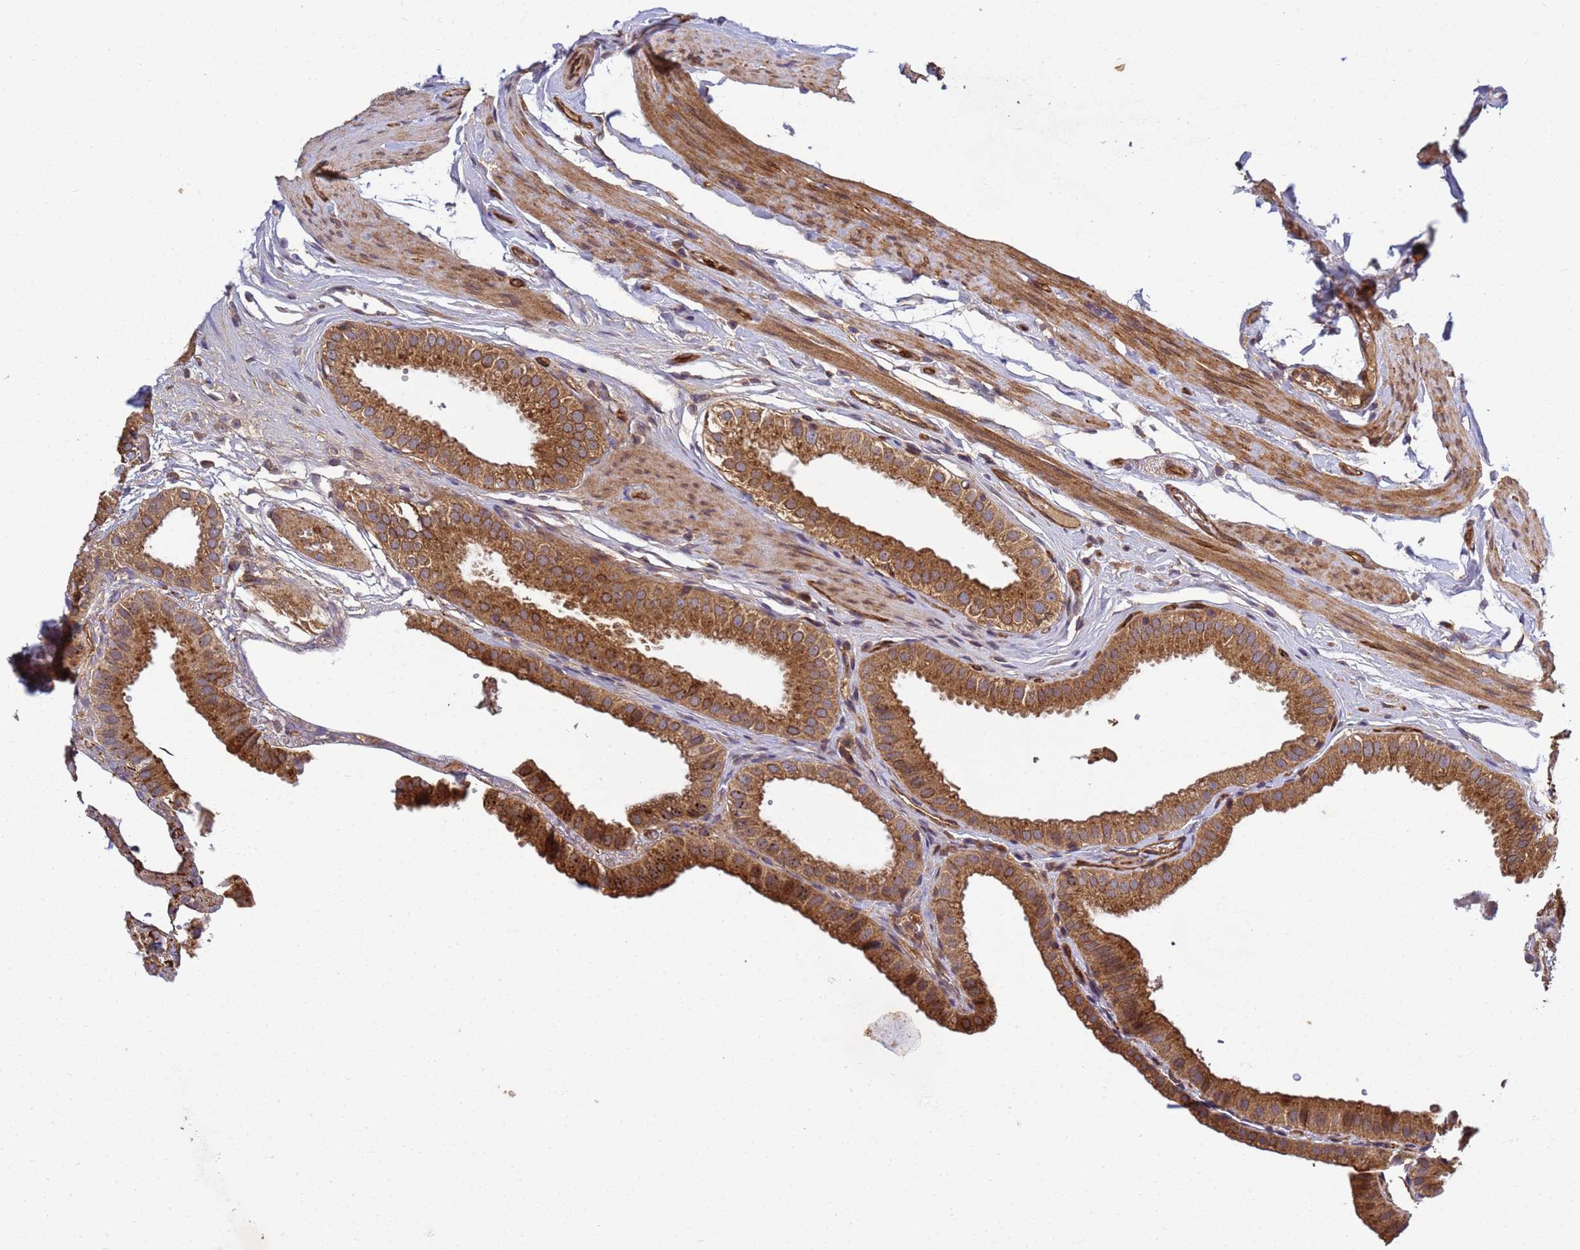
{"staining": {"intensity": "strong", "quantity": ">75%", "location": "cytoplasmic/membranous"}, "tissue": "gallbladder", "cell_type": "Glandular cells", "image_type": "normal", "snomed": [{"axis": "morphology", "description": "Normal tissue, NOS"}, {"axis": "topography", "description": "Gallbladder"}], "caption": "Gallbladder stained with a brown dye shows strong cytoplasmic/membranous positive staining in approximately >75% of glandular cells.", "gene": "C8orf34", "patient": {"sex": "female", "age": 61}}